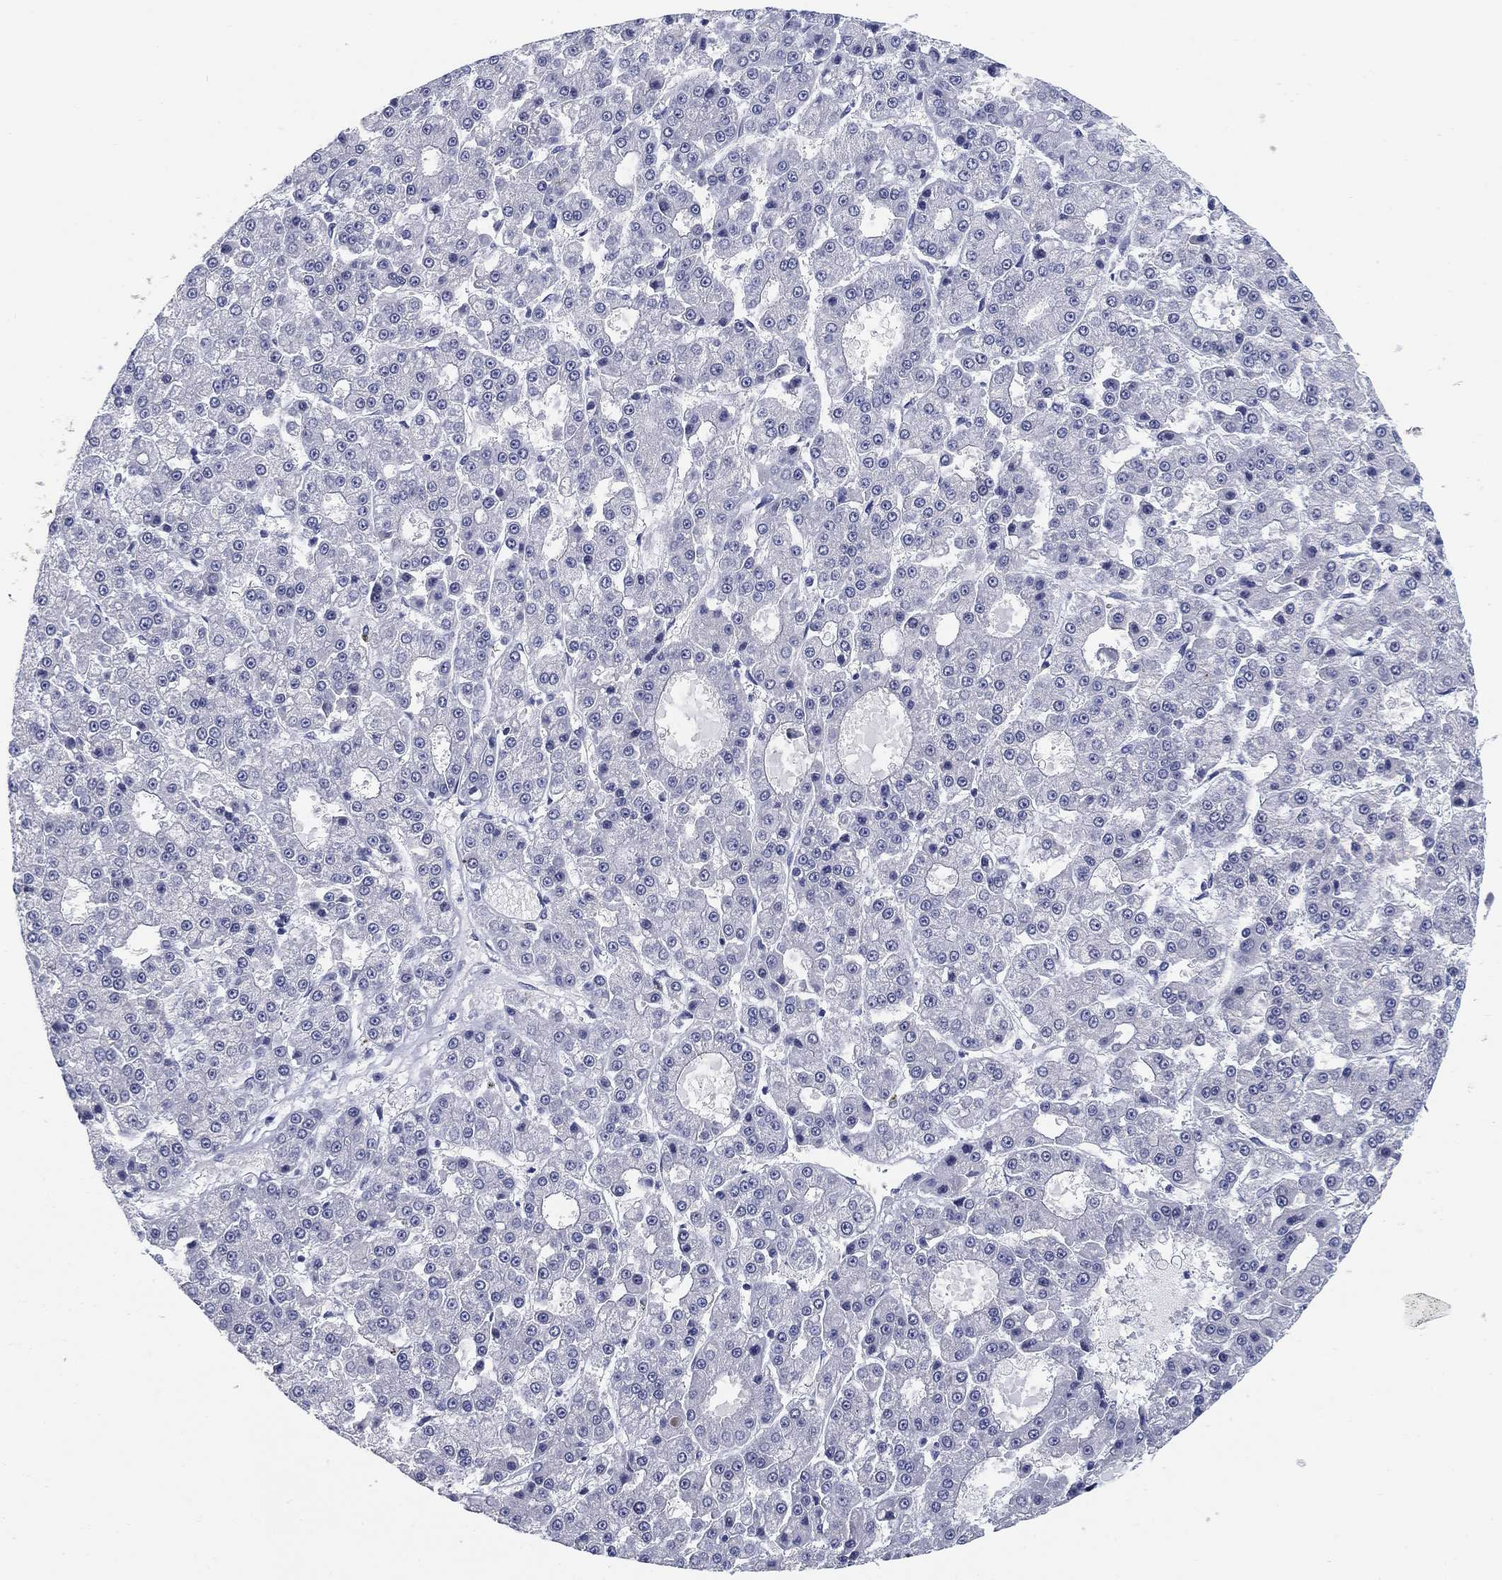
{"staining": {"intensity": "negative", "quantity": "none", "location": "none"}, "tissue": "liver cancer", "cell_type": "Tumor cells", "image_type": "cancer", "snomed": [{"axis": "morphology", "description": "Carcinoma, Hepatocellular, NOS"}, {"axis": "topography", "description": "Liver"}], "caption": "Liver cancer (hepatocellular carcinoma) stained for a protein using immunohistochemistry shows no expression tumor cells.", "gene": "CLUL1", "patient": {"sex": "male", "age": 70}}